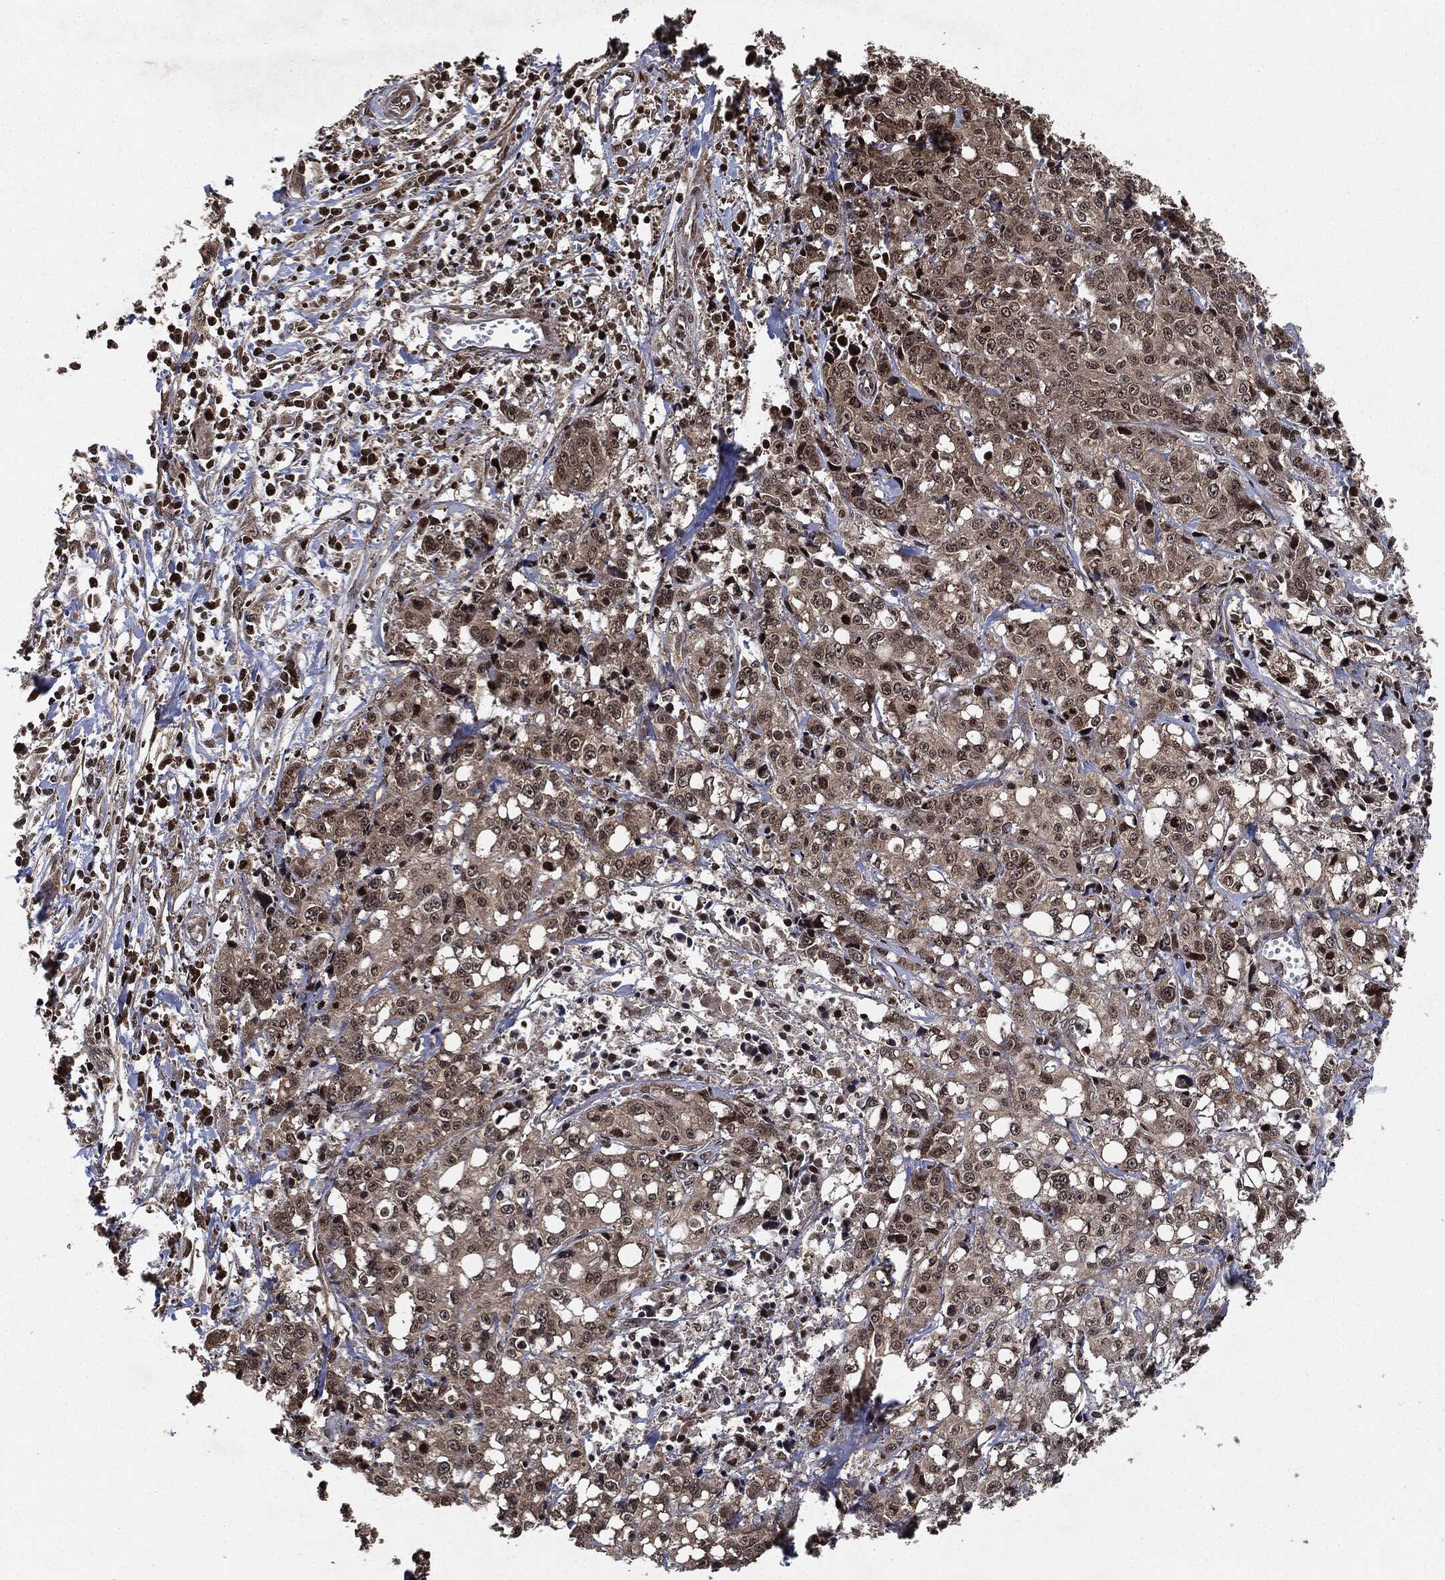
{"staining": {"intensity": "weak", "quantity": "25%-75%", "location": "cytoplasmic/membranous,nuclear"}, "tissue": "pancreatic cancer", "cell_type": "Tumor cells", "image_type": "cancer", "snomed": [{"axis": "morphology", "description": "Adenocarcinoma, NOS"}, {"axis": "topography", "description": "Pancreas"}], "caption": "An IHC micrograph of neoplastic tissue is shown. Protein staining in brown labels weak cytoplasmic/membranous and nuclear positivity in adenocarcinoma (pancreatic) within tumor cells.", "gene": "PDK1", "patient": {"sex": "male", "age": 64}}